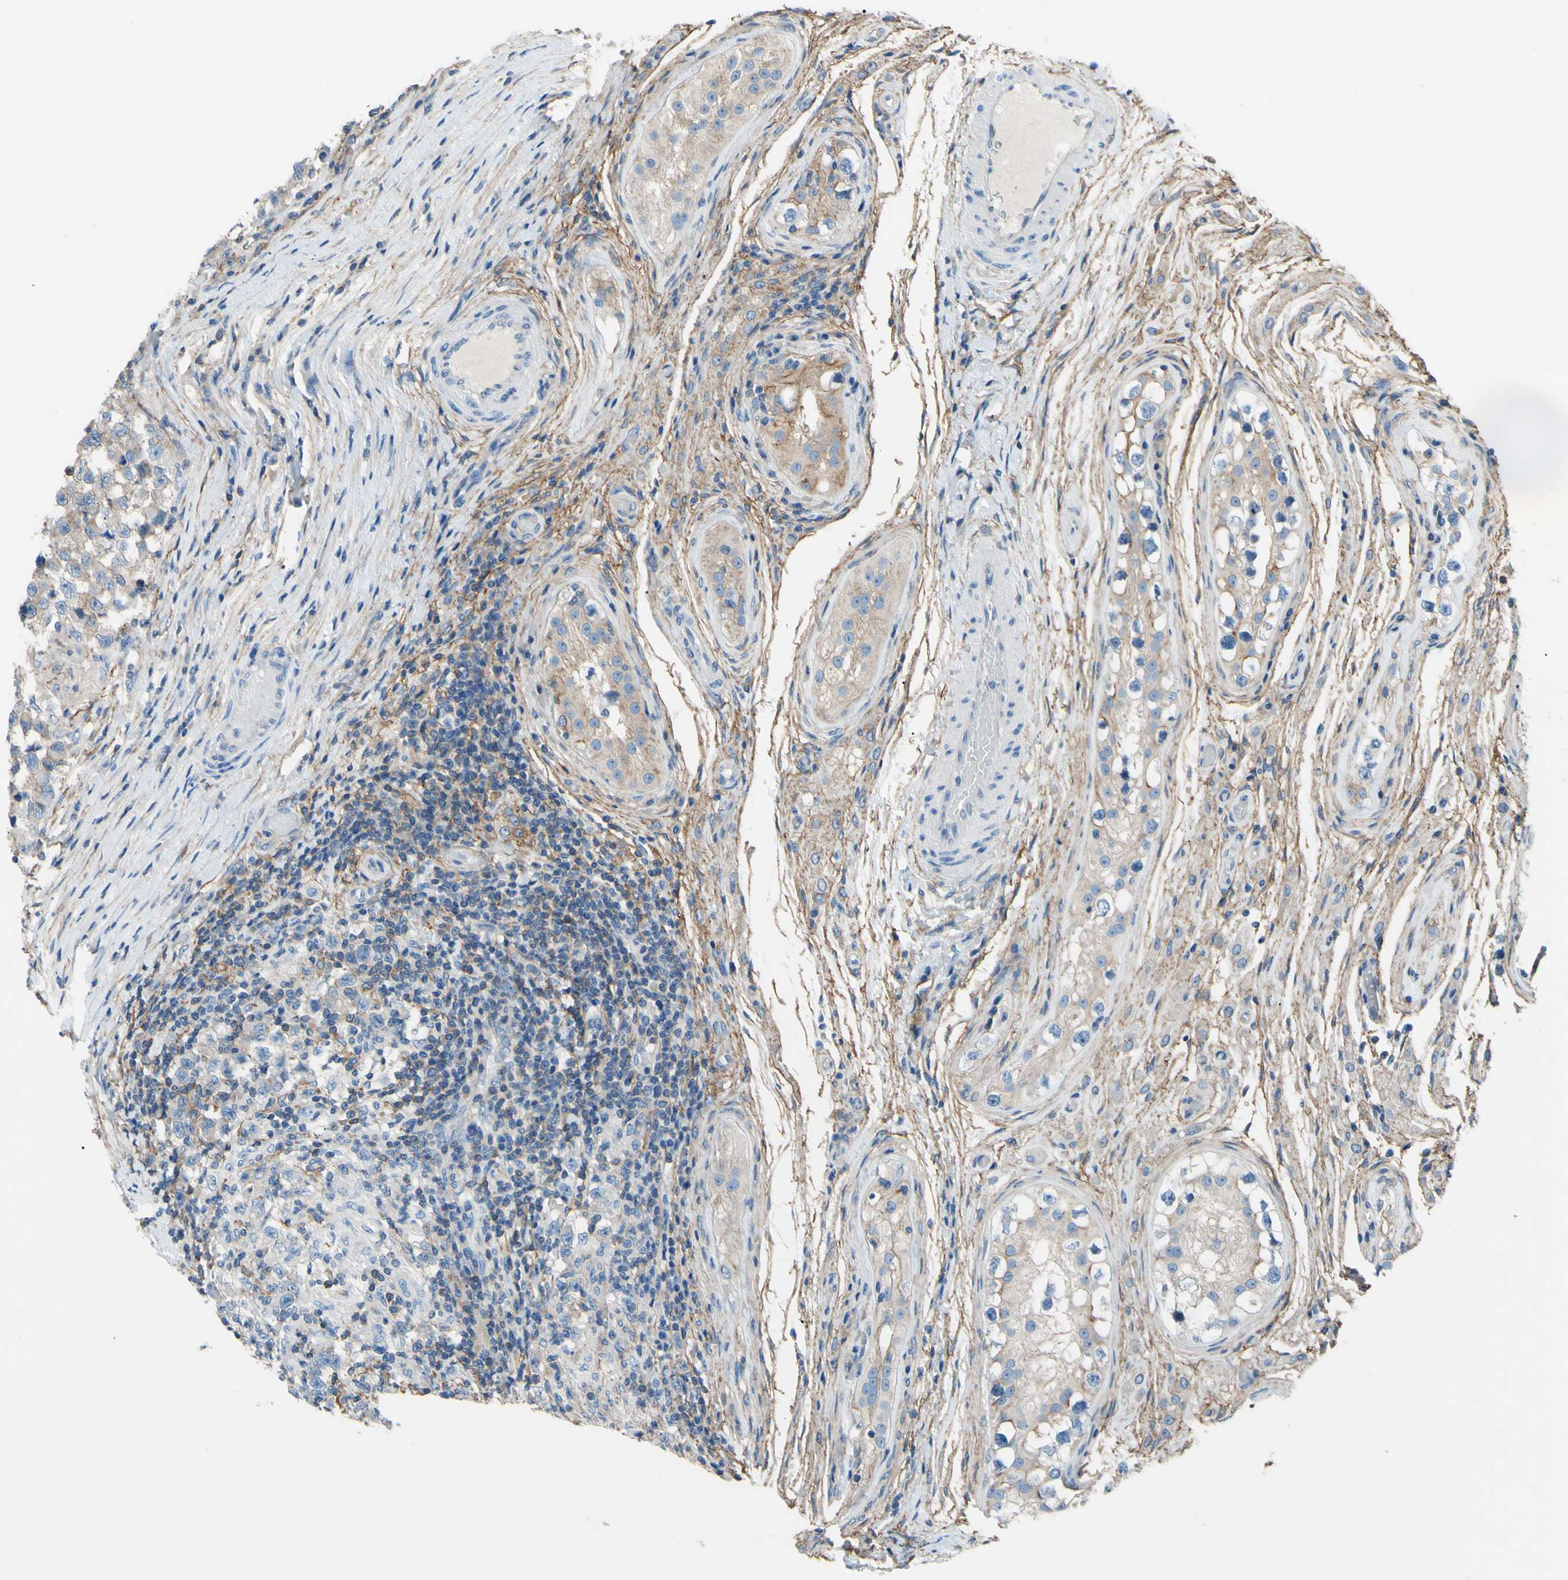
{"staining": {"intensity": "negative", "quantity": "none", "location": "none"}, "tissue": "testis cancer", "cell_type": "Tumor cells", "image_type": "cancer", "snomed": [{"axis": "morphology", "description": "Carcinoma, Embryonal, NOS"}, {"axis": "topography", "description": "Testis"}], "caption": "This histopathology image is of embryonal carcinoma (testis) stained with IHC to label a protein in brown with the nuclei are counter-stained blue. There is no expression in tumor cells.", "gene": "ADD1", "patient": {"sex": "male", "age": 21}}